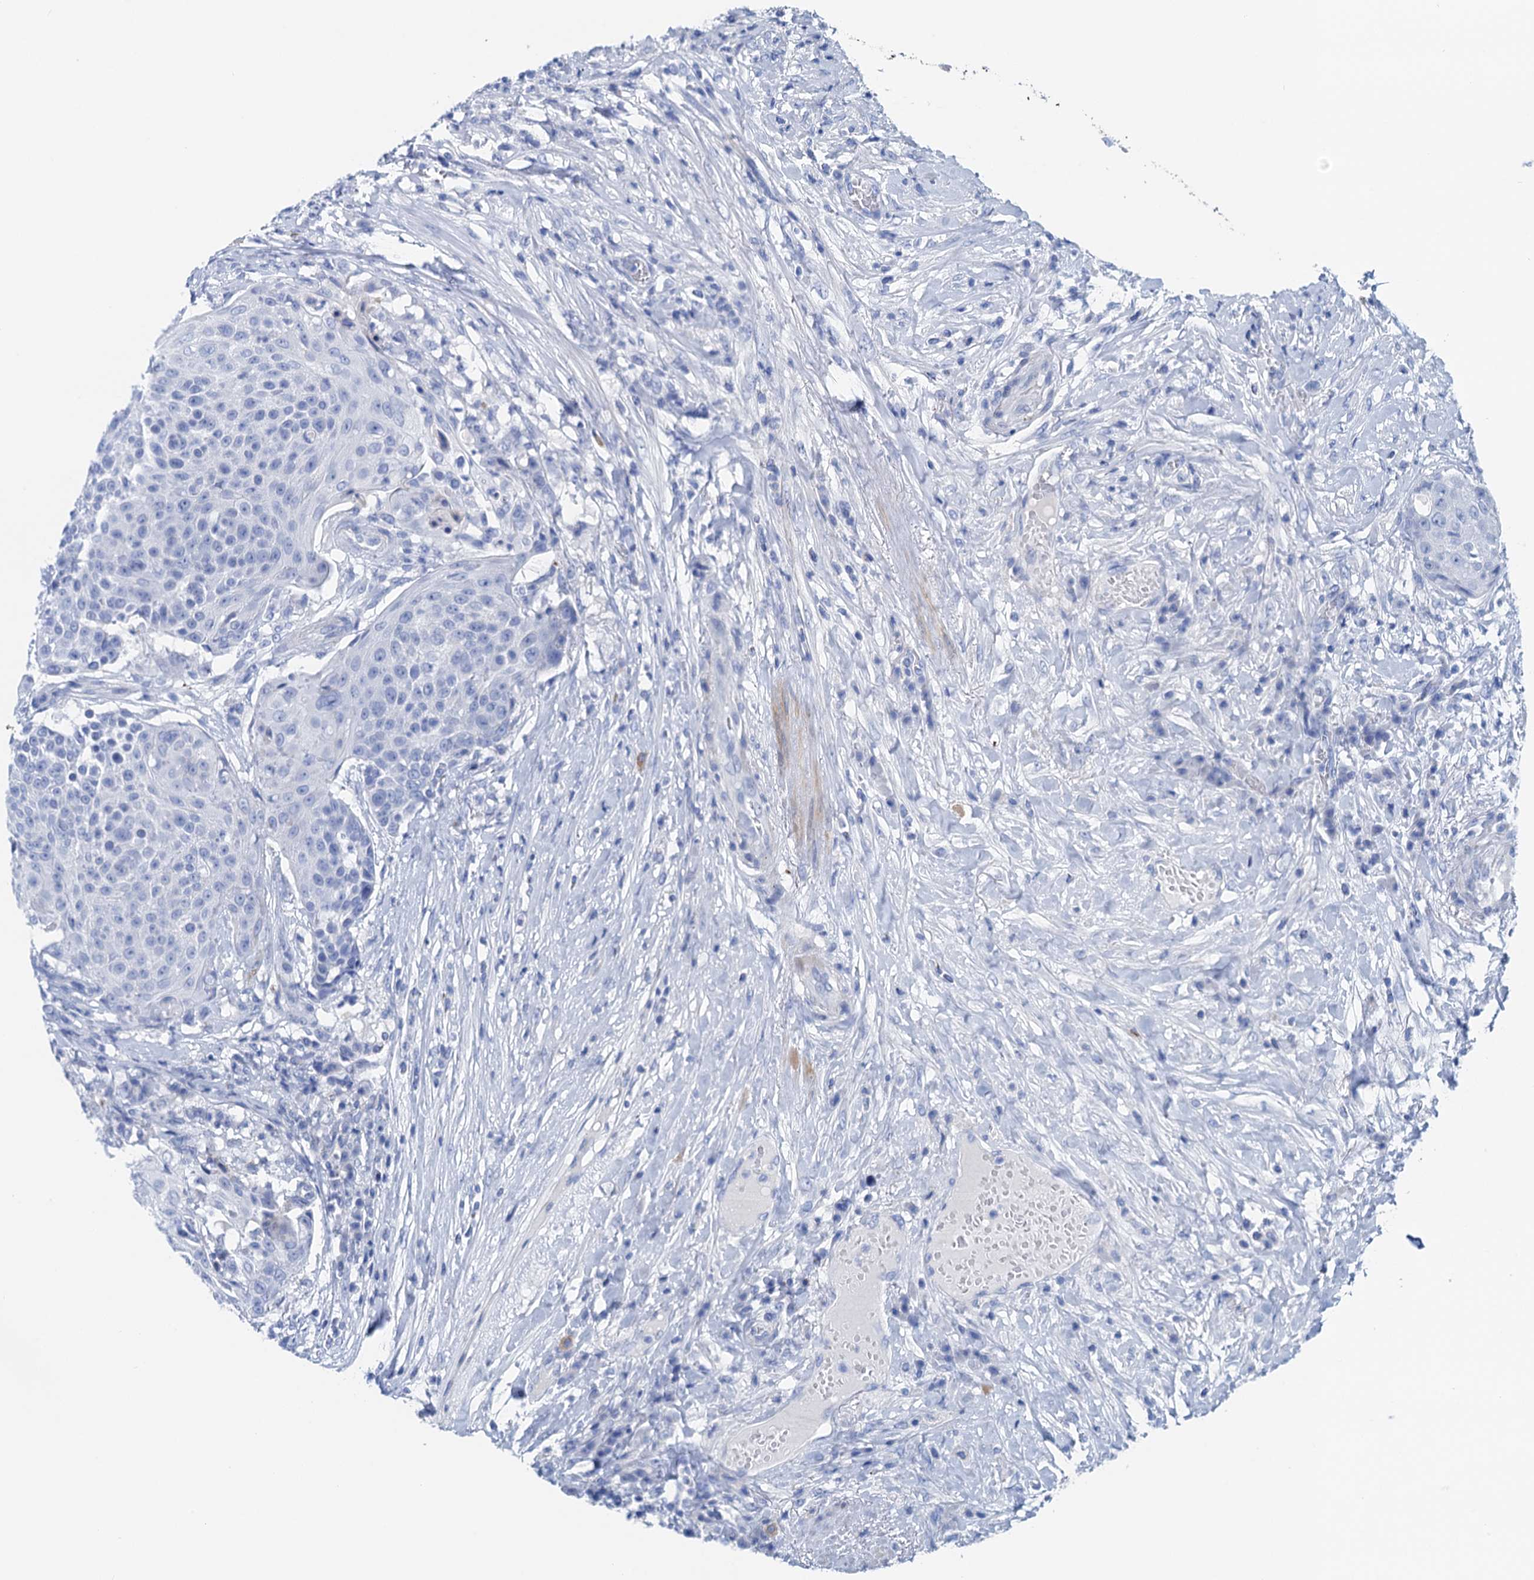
{"staining": {"intensity": "negative", "quantity": "none", "location": "none"}, "tissue": "urothelial cancer", "cell_type": "Tumor cells", "image_type": "cancer", "snomed": [{"axis": "morphology", "description": "Urothelial carcinoma, High grade"}, {"axis": "topography", "description": "Urinary bladder"}], "caption": "Tumor cells show no significant protein expression in urothelial cancer.", "gene": "NLRP10", "patient": {"sex": "female", "age": 63}}